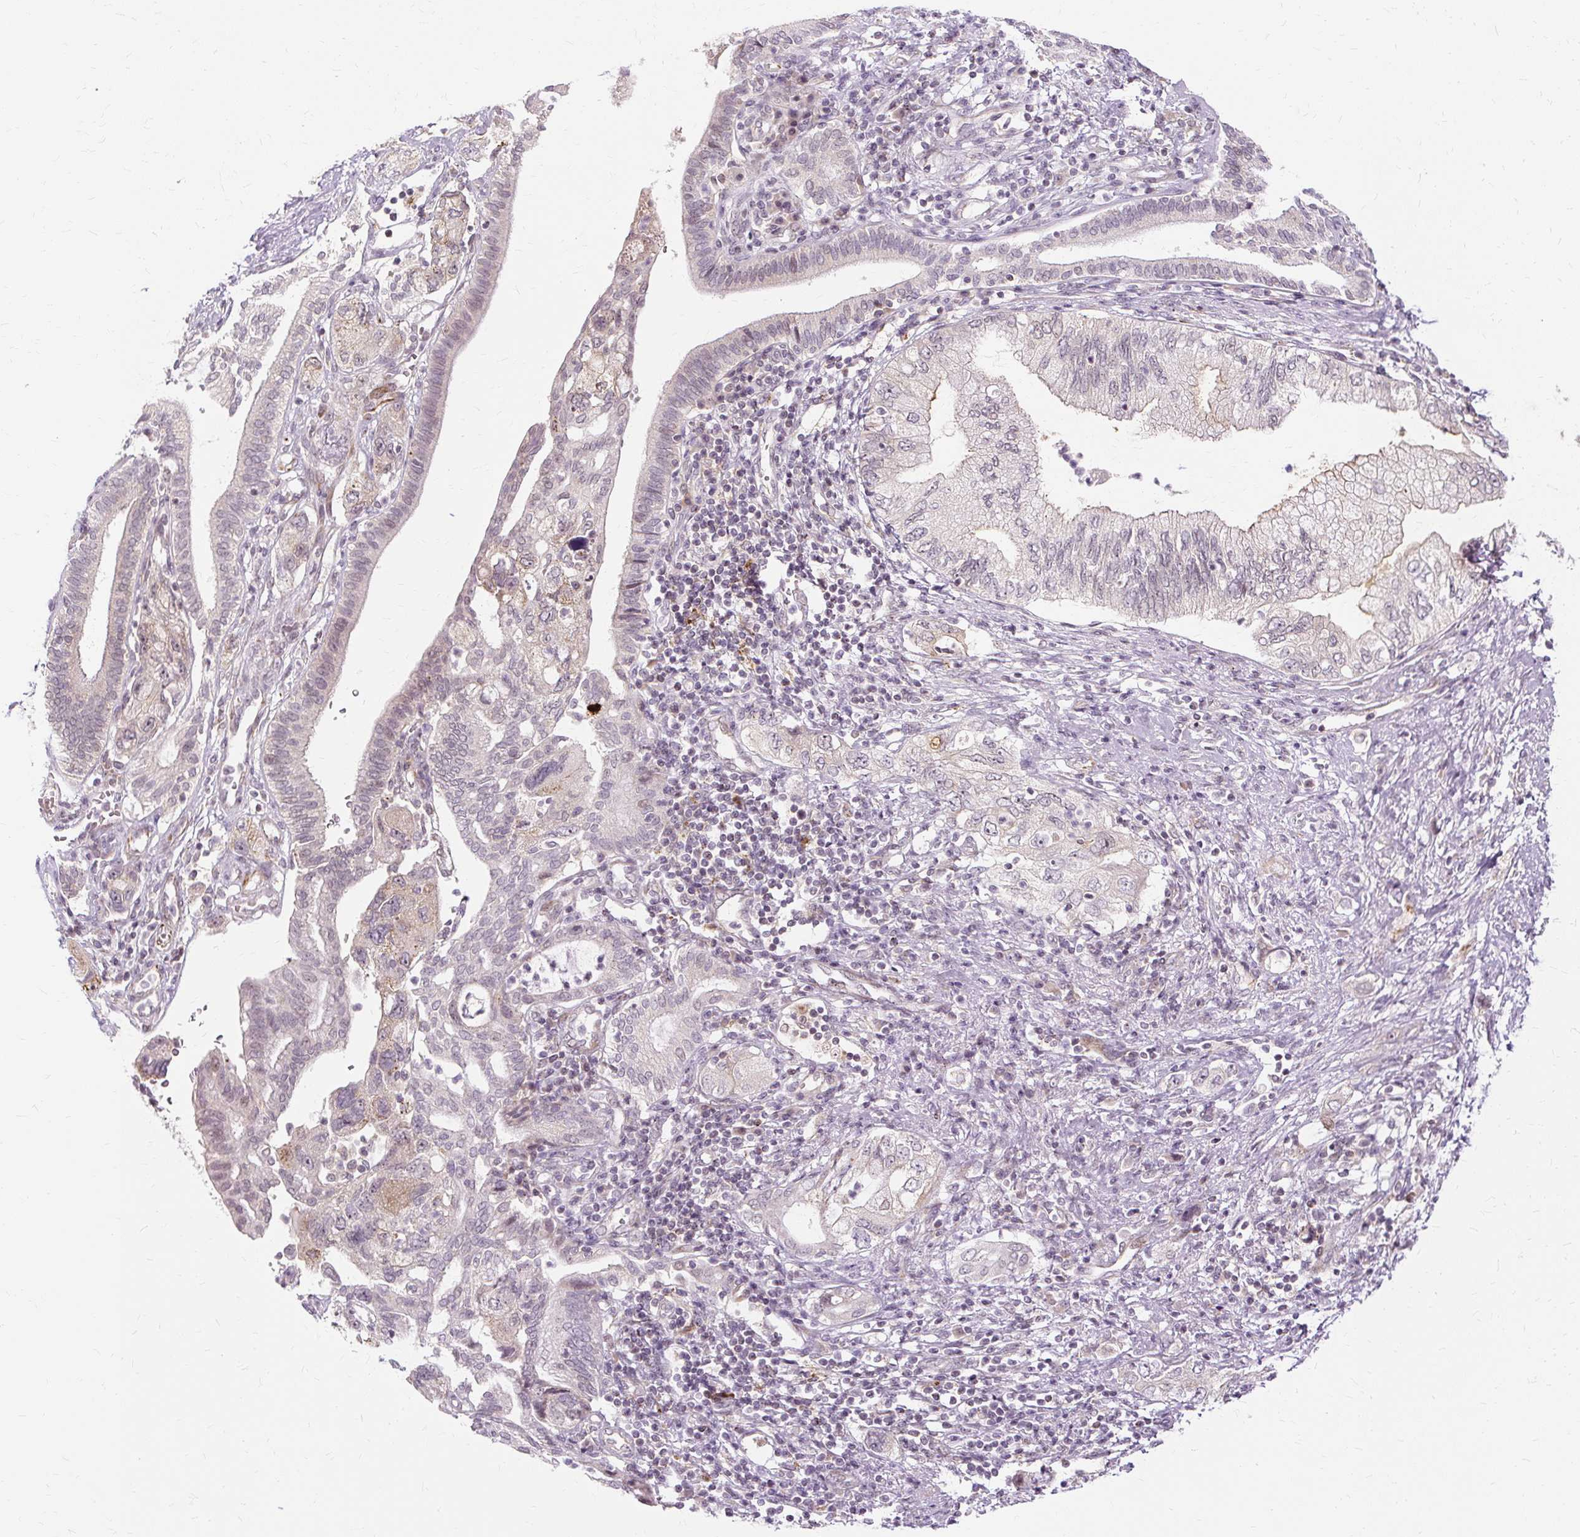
{"staining": {"intensity": "weak", "quantity": "<25%", "location": "cytoplasmic/membranous"}, "tissue": "pancreatic cancer", "cell_type": "Tumor cells", "image_type": "cancer", "snomed": [{"axis": "morphology", "description": "Adenocarcinoma, NOS"}, {"axis": "topography", "description": "Pancreas"}], "caption": "Pancreatic cancer was stained to show a protein in brown. There is no significant expression in tumor cells. (Stains: DAB immunohistochemistry with hematoxylin counter stain, Microscopy: brightfield microscopy at high magnification).", "gene": "MMACHC", "patient": {"sex": "female", "age": 73}}